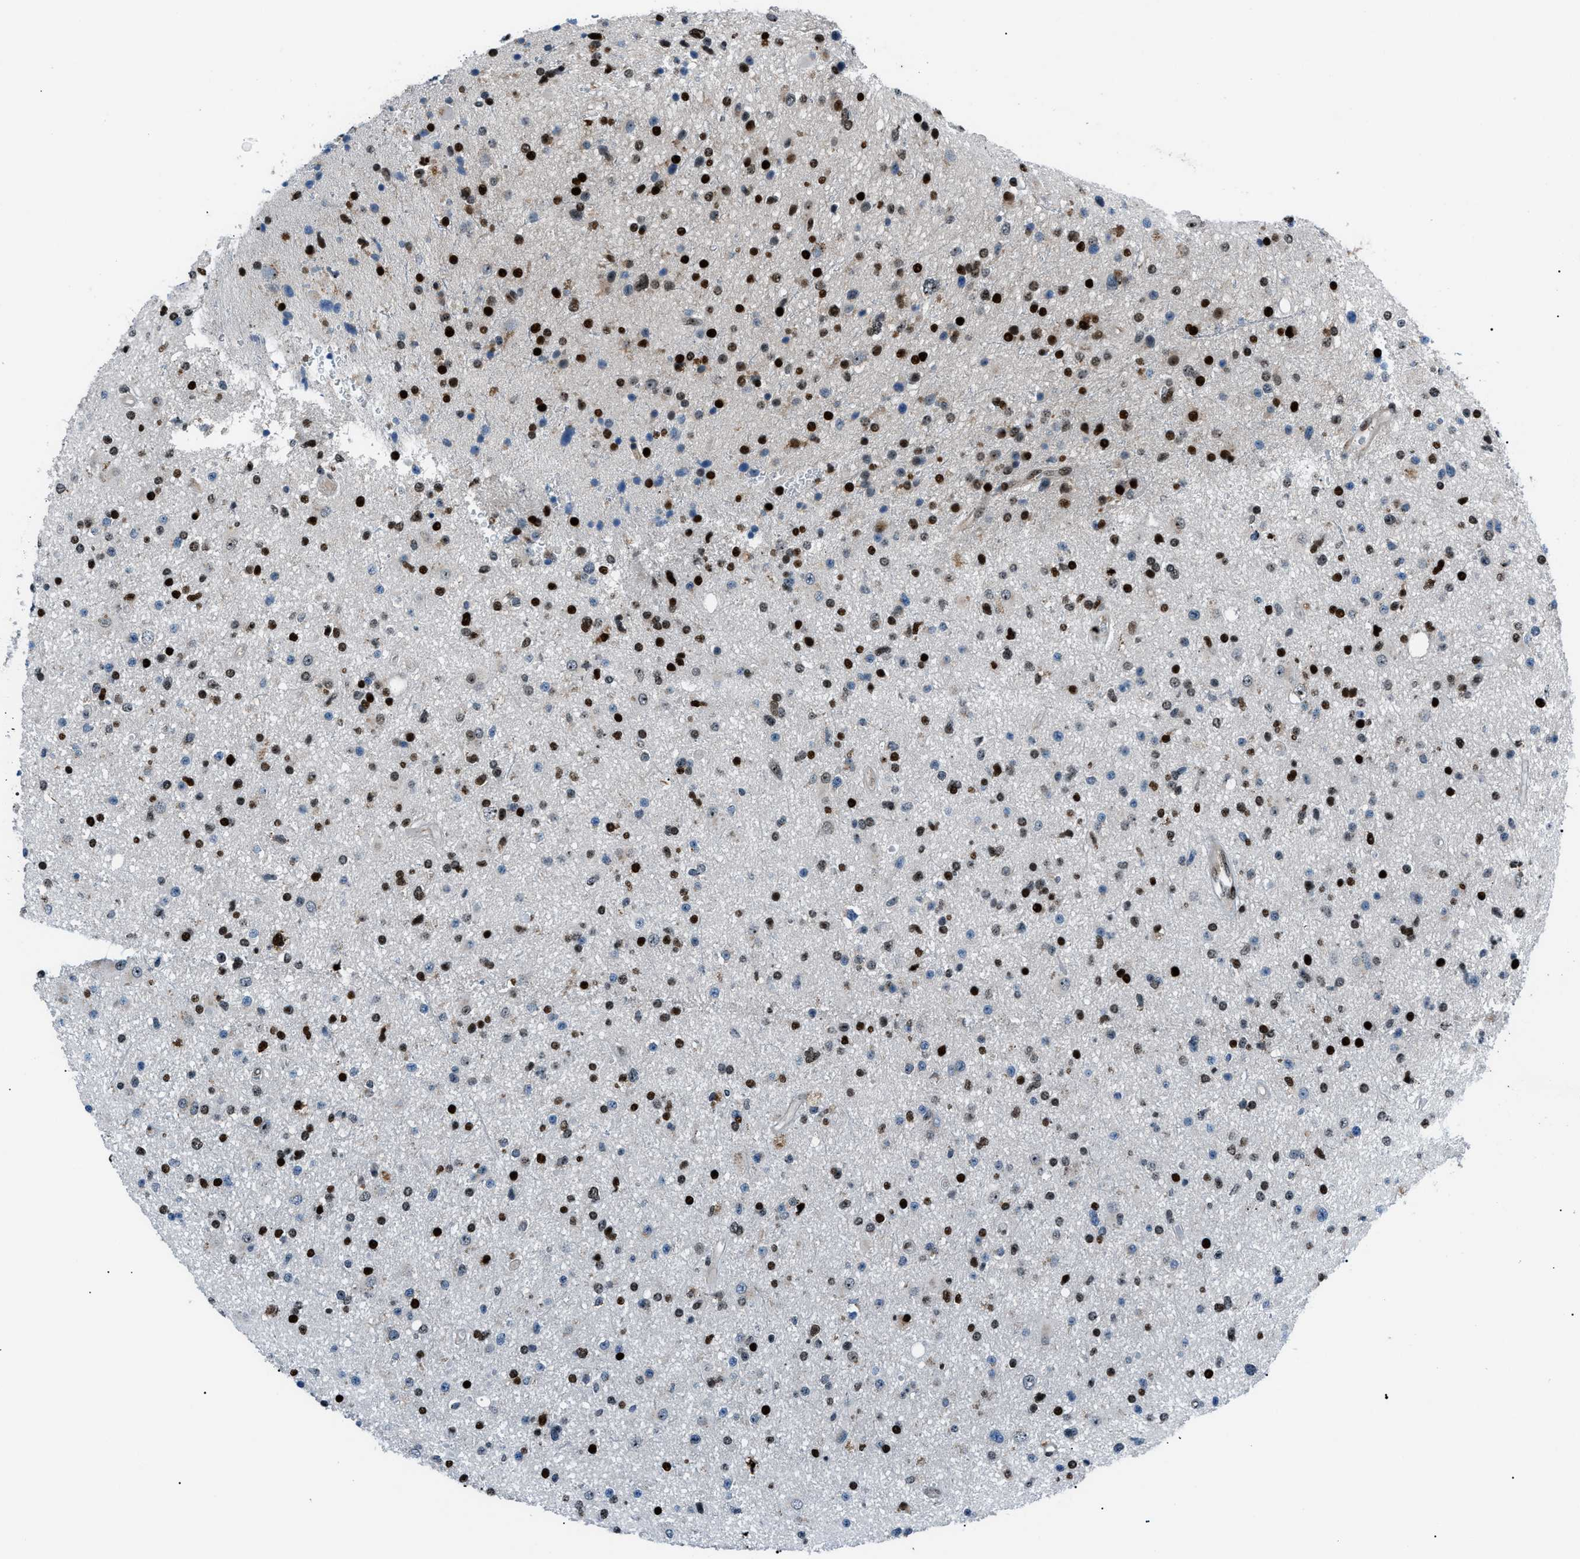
{"staining": {"intensity": "strong", "quantity": "25%-75%", "location": "nuclear"}, "tissue": "glioma", "cell_type": "Tumor cells", "image_type": "cancer", "snomed": [{"axis": "morphology", "description": "Glioma, malignant, High grade"}, {"axis": "topography", "description": "Brain"}], "caption": "IHC (DAB) staining of malignant glioma (high-grade) displays strong nuclear protein staining in about 25%-75% of tumor cells.", "gene": "PRKX", "patient": {"sex": "male", "age": 33}}